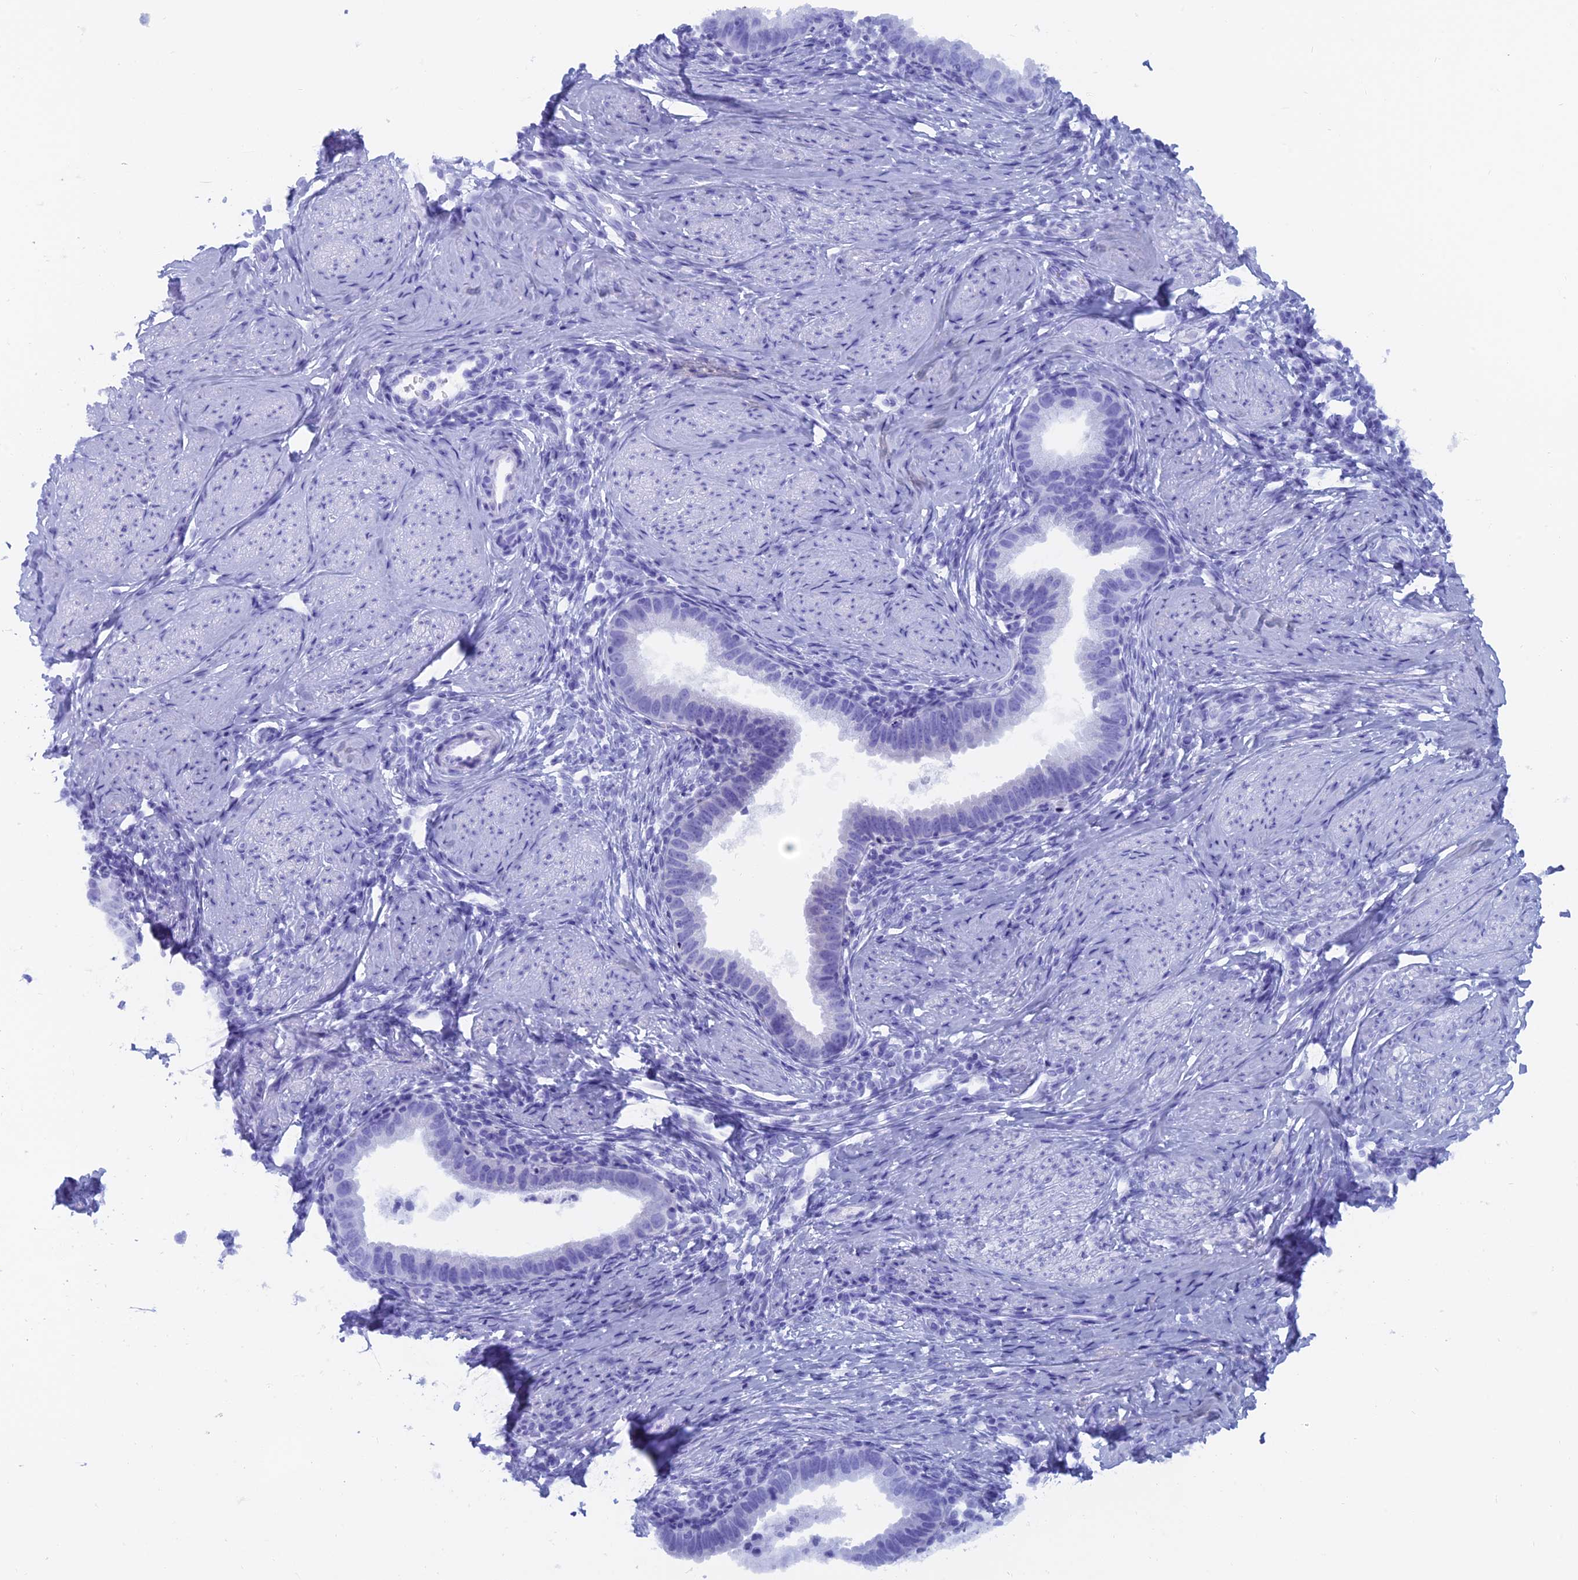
{"staining": {"intensity": "negative", "quantity": "none", "location": "none"}, "tissue": "cervical cancer", "cell_type": "Tumor cells", "image_type": "cancer", "snomed": [{"axis": "morphology", "description": "Adenocarcinoma, NOS"}, {"axis": "topography", "description": "Cervix"}], "caption": "A high-resolution micrograph shows immunohistochemistry (IHC) staining of cervical adenocarcinoma, which displays no significant positivity in tumor cells. Brightfield microscopy of IHC stained with DAB (3,3'-diaminobenzidine) (brown) and hematoxylin (blue), captured at high magnification.", "gene": "CAPS", "patient": {"sex": "female", "age": 36}}